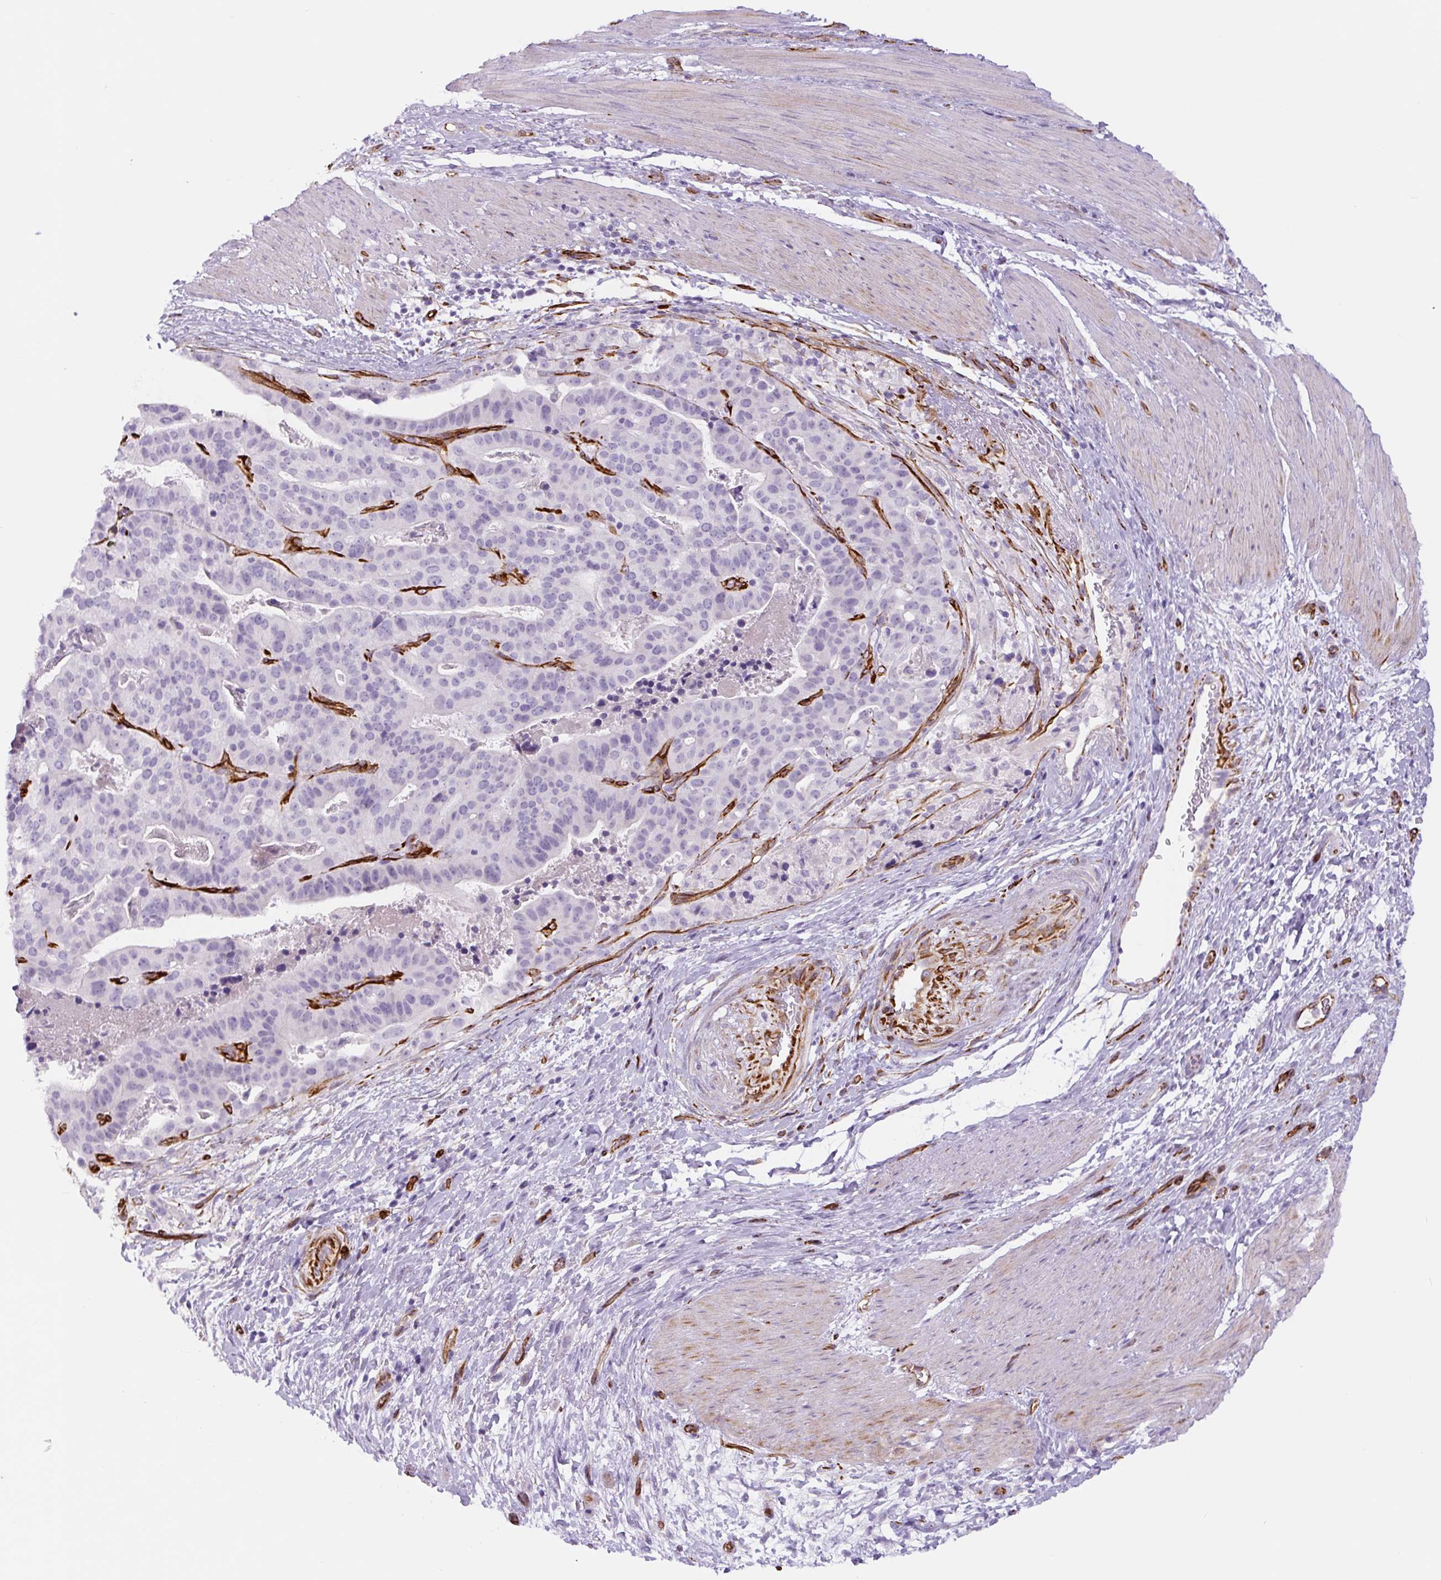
{"staining": {"intensity": "negative", "quantity": "none", "location": "none"}, "tissue": "stomach cancer", "cell_type": "Tumor cells", "image_type": "cancer", "snomed": [{"axis": "morphology", "description": "Adenocarcinoma, NOS"}, {"axis": "topography", "description": "Stomach"}], "caption": "IHC of stomach adenocarcinoma demonstrates no staining in tumor cells. The staining is performed using DAB brown chromogen with nuclei counter-stained in using hematoxylin.", "gene": "NES", "patient": {"sex": "male", "age": 48}}